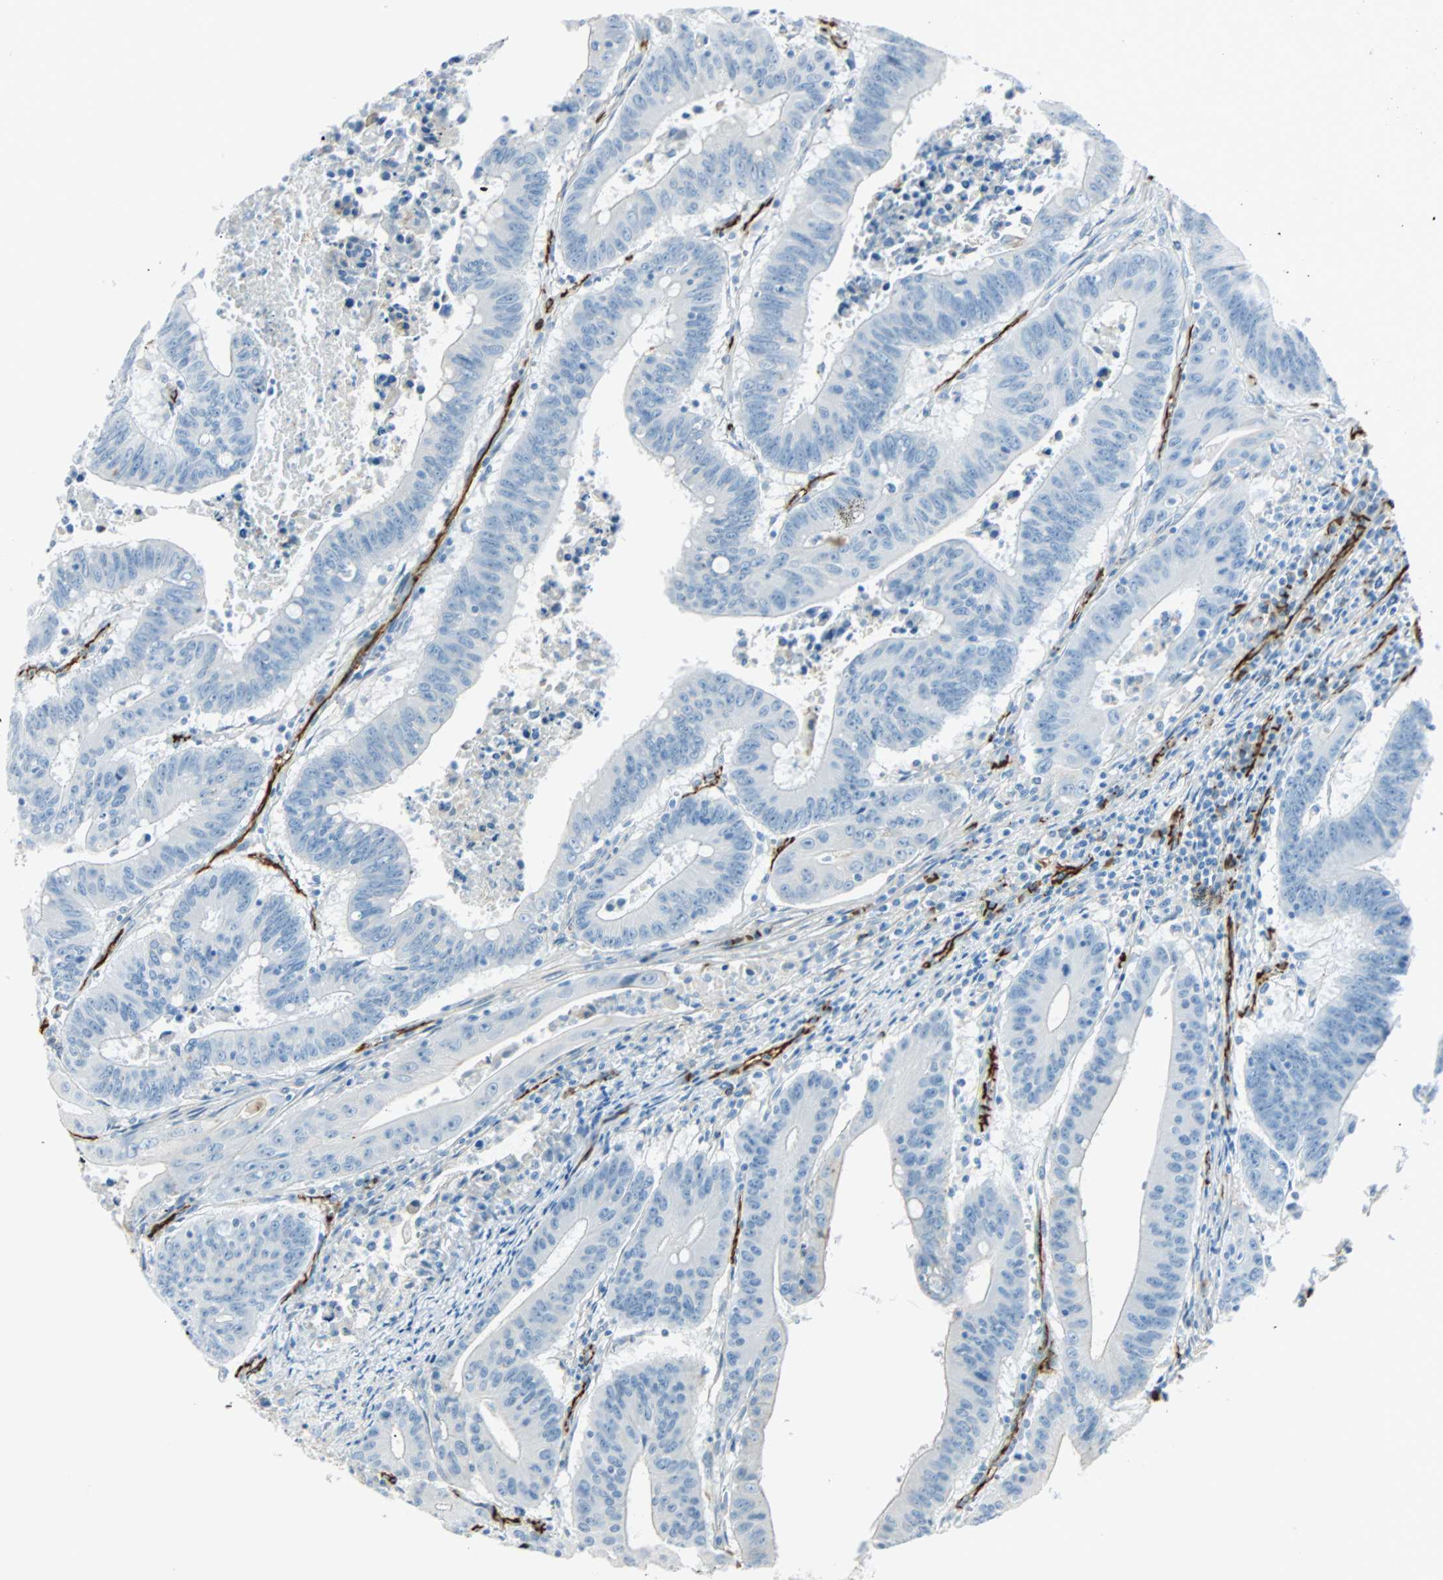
{"staining": {"intensity": "negative", "quantity": "none", "location": "none"}, "tissue": "colorectal cancer", "cell_type": "Tumor cells", "image_type": "cancer", "snomed": [{"axis": "morphology", "description": "Adenocarcinoma, NOS"}, {"axis": "topography", "description": "Colon"}], "caption": "The IHC micrograph has no significant positivity in tumor cells of colorectal cancer tissue.", "gene": "VPS9D1", "patient": {"sex": "male", "age": 45}}